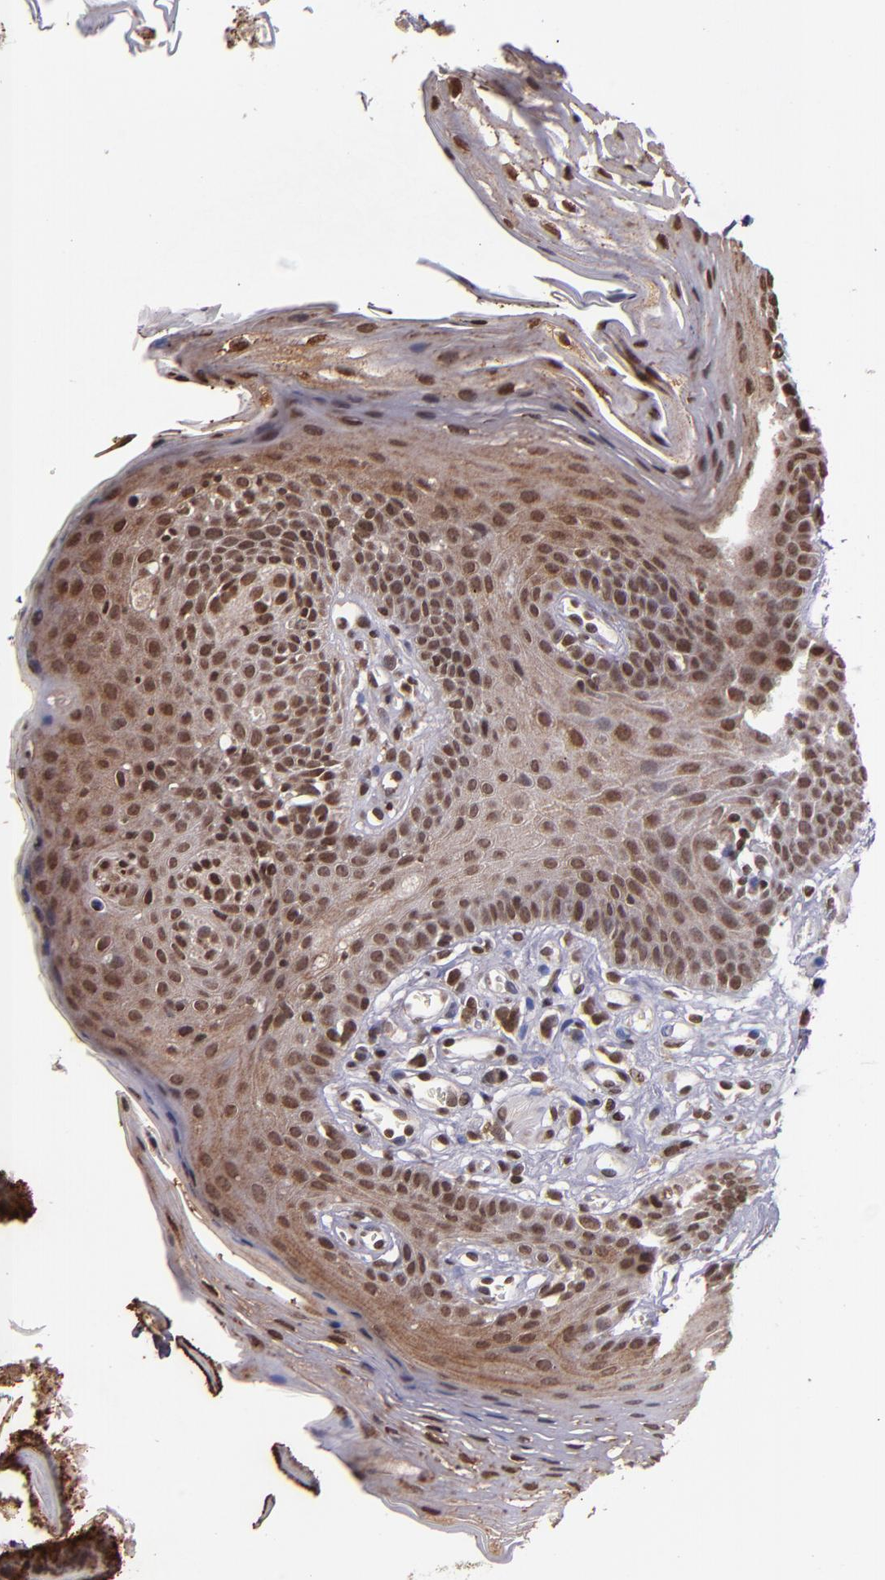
{"staining": {"intensity": "moderate", "quantity": ">75%", "location": "cytoplasmic/membranous,nuclear"}, "tissue": "oral mucosa", "cell_type": "Squamous epithelial cells", "image_type": "normal", "snomed": [{"axis": "morphology", "description": "Normal tissue, NOS"}, {"axis": "topography", "description": "Oral tissue"}], "caption": "Protein expression analysis of unremarkable oral mucosa reveals moderate cytoplasmic/membranous,nuclear expression in about >75% of squamous epithelial cells. (DAB (3,3'-diaminobenzidine) IHC, brown staining for protein, blue staining for nuclei).", "gene": "CUL3", "patient": {"sex": "male", "age": 62}}